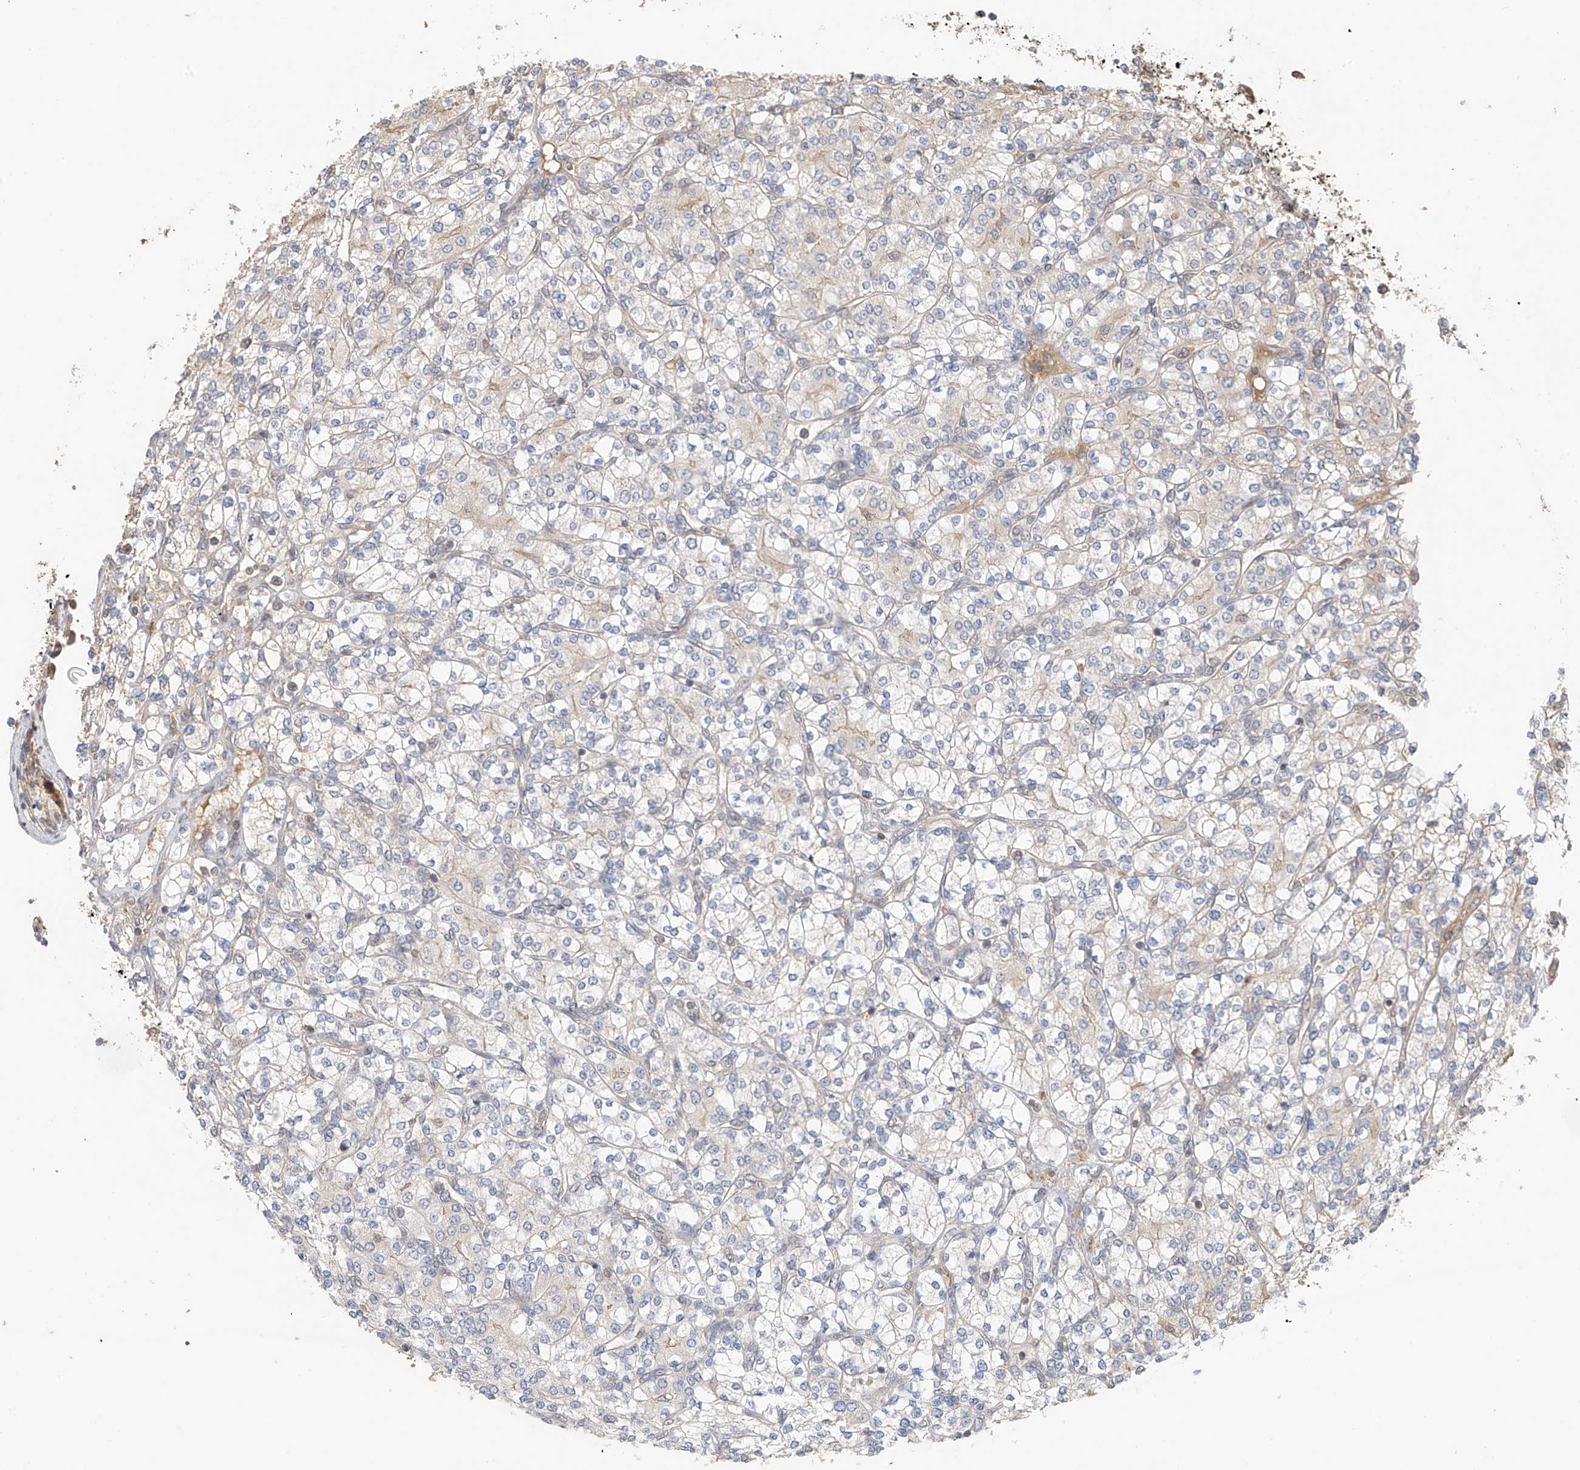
{"staining": {"intensity": "weak", "quantity": "<25%", "location": "cytoplasmic/membranous"}, "tissue": "renal cancer", "cell_type": "Tumor cells", "image_type": "cancer", "snomed": [{"axis": "morphology", "description": "Adenocarcinoma, NOS"}, {"axis": "topography", "description": "Kidney"}], "caption": "Immunohistochemistry micrograph of neoplastic tissue: adenocarcinoma (renal) stained with DAB exhibits no significant protein expression in tumor cells.", "gene": "REC8", "patient": {"sex": "male", "age": 77}}